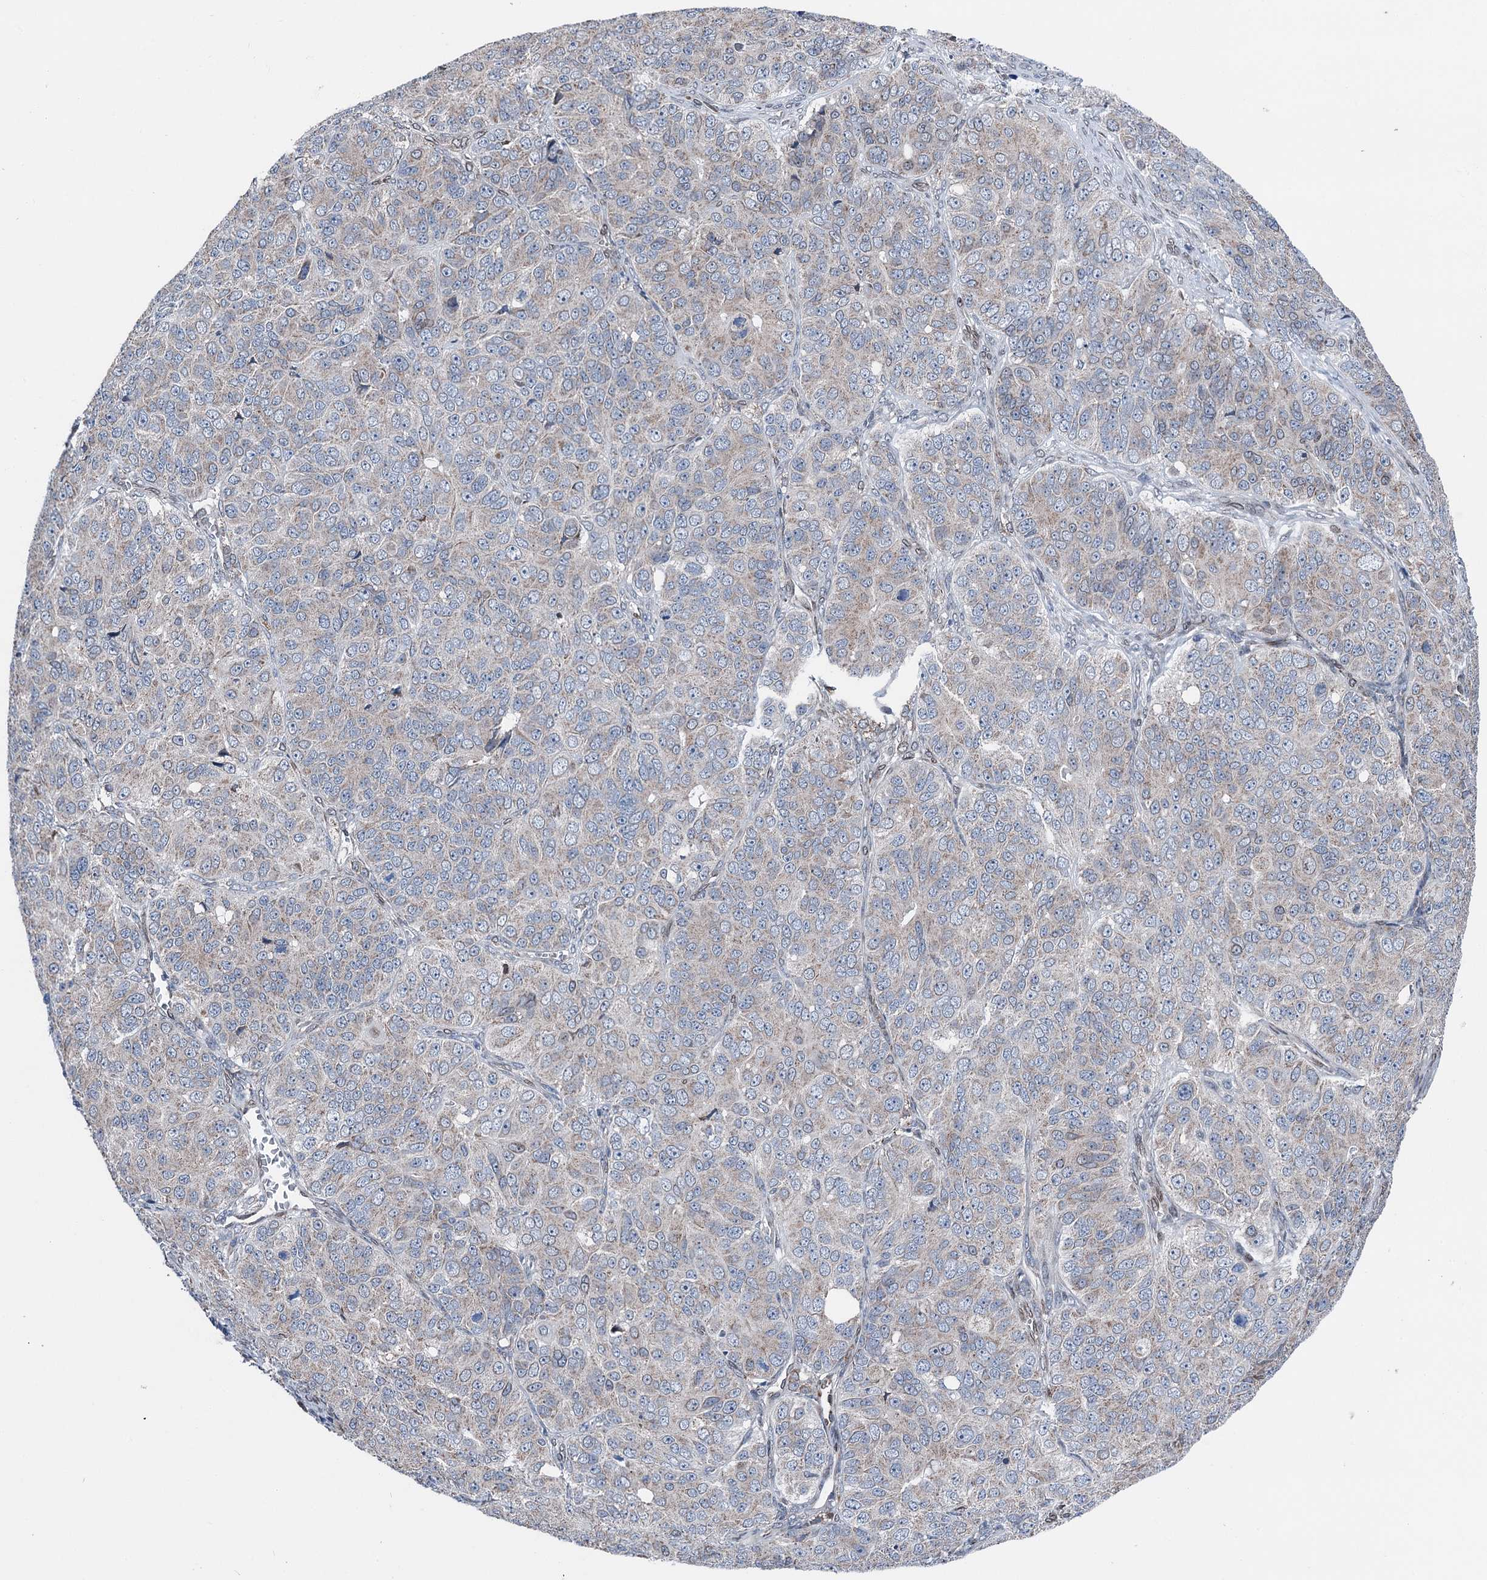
{"staining": {"intensity": "negative", "quantity": "none", "location": "none"}, "tissue": "ovarian cancer", "cell_type": "Tumor cells", "image_type": "cancer", "snomed": [{"axis": "morphology", "description": "Carcinoma, endometroid"}, {"axis": "topography", "description": "Ovary"}], "caption": "Immunohistochemistry (IHC) photomicrograph of neoplastic tissue: human endometroid carcinoma (ovarian) stained with DAB reveals no significant protein staining in tumor cells.", "gene": "MRPL14", "patient": {"sex": "female", "age": 51}}